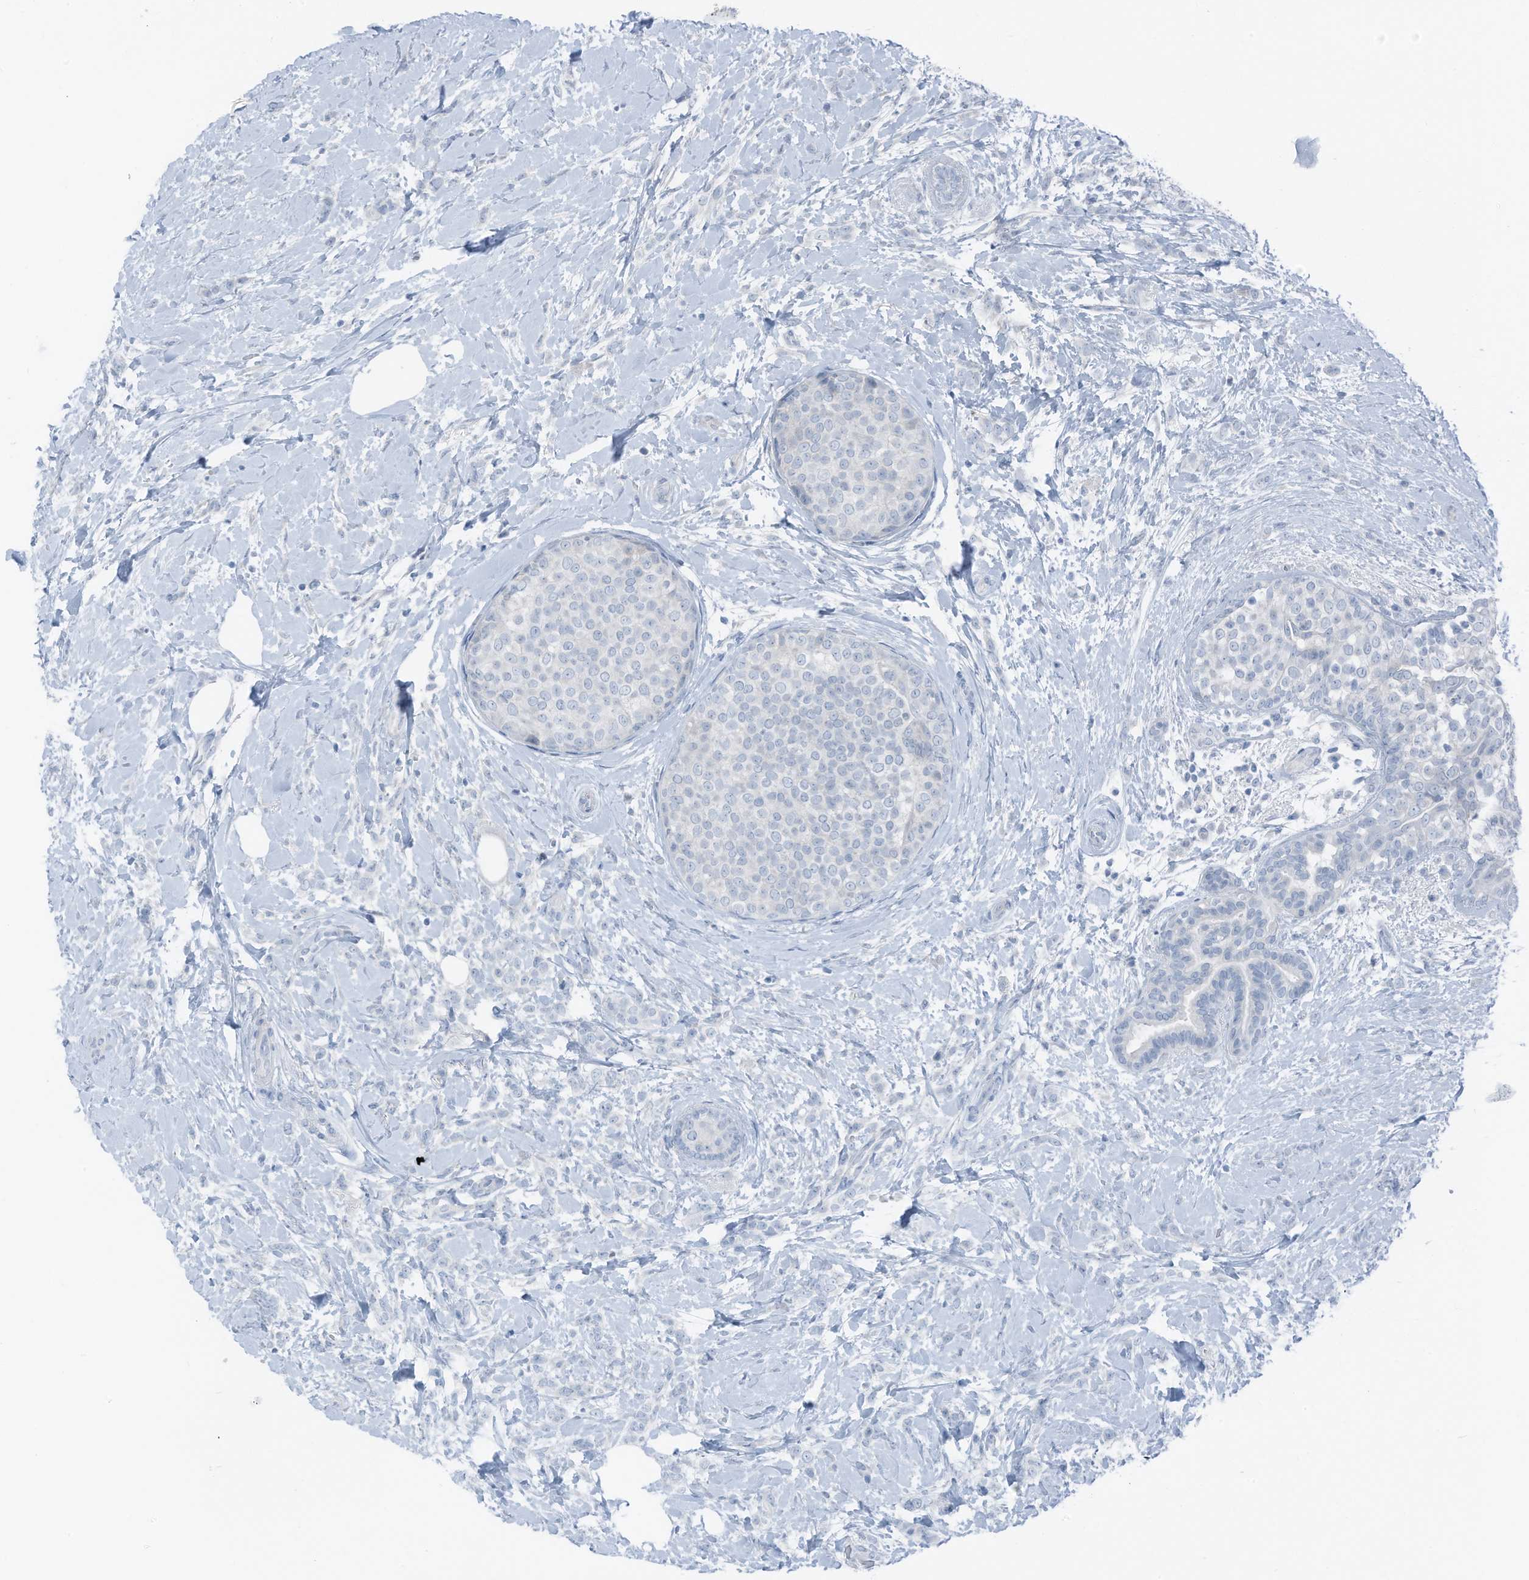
{"staining": {"intensity": "negative", "quantity": "none", "location": "none"}, "tissue": "breast cancer", "cell_type": "Tumor cells", "image_type": "cancer", "snomed": [{"axis": "morphology", "description": "Lobular carcinoma, in situ"}, {"axis": "morphology", "description": "Lobular carcinoma"}, {"axis": "topography", "description": "Breast"}], "caption": "Photomicrograph shows no significant protein staining in tumor cells of breast cancer.", "gene": "ARHGEF33", "patient": {"sex": "female", "age": 41}}